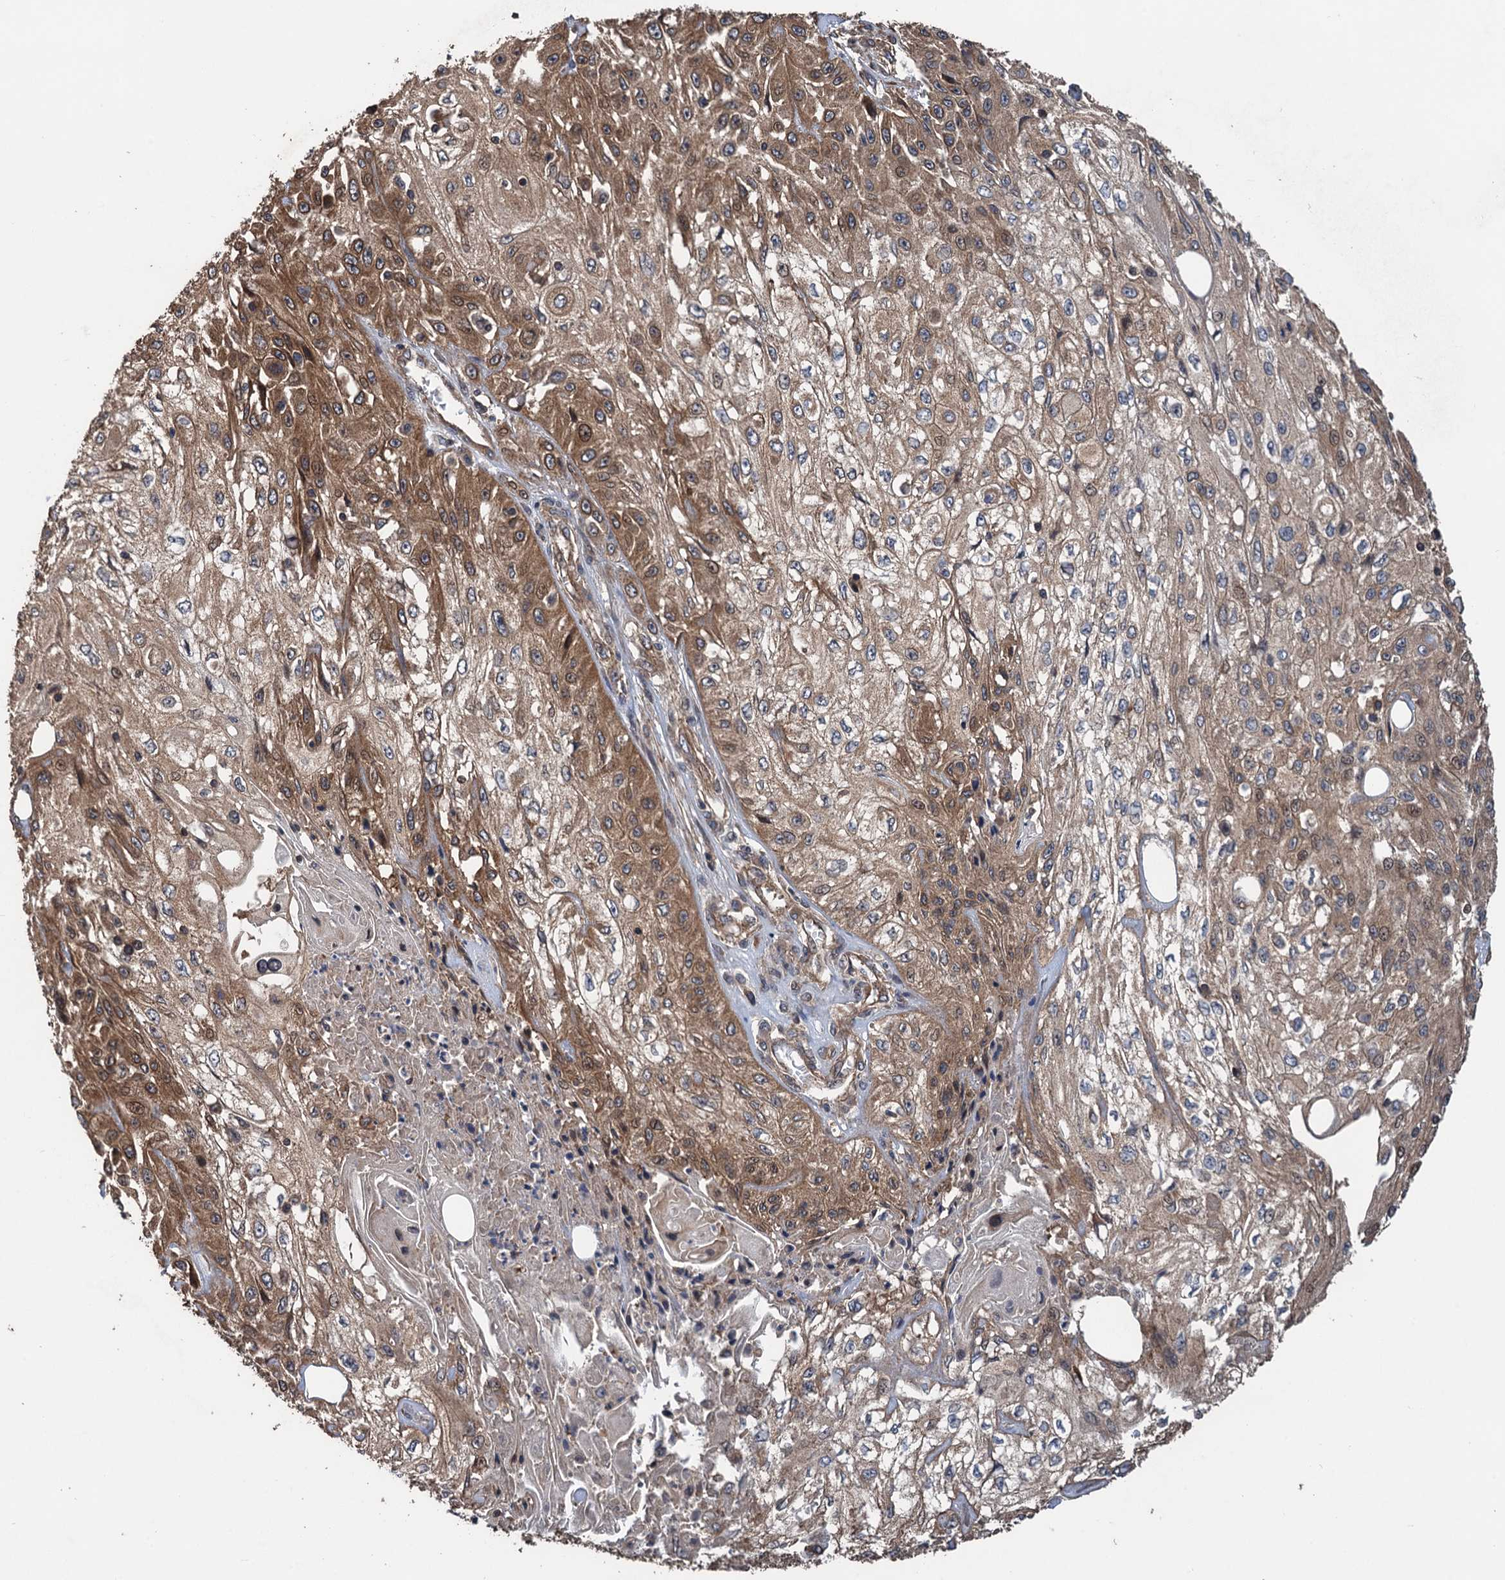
{"staining": {"intensity": "moderate", "quantity": ">75%", "location": "cytoplasmic/membranous"}, "tissue": "skin cancer", "cell_type": "Tumor cells", "image_type": "cancer", "snomed": [{"axis": "morphology", "description": "Squamous cell carcinoma, NOS"}, {"axis": "morphology", "description": "Squamous cell carcinoma, metastatic, NOS"}, {"axis": "topography", "description": "Skin"}, {"axis": "topography", "description": "Lymph node"}], "caption": "Tumor cells show medium levels of moderate cytoplasmic/membranous expression in about >75% of cells in human skin cancer.", "gene": "PPP4R1", "patient": {"sex": "male", "age": 75}}